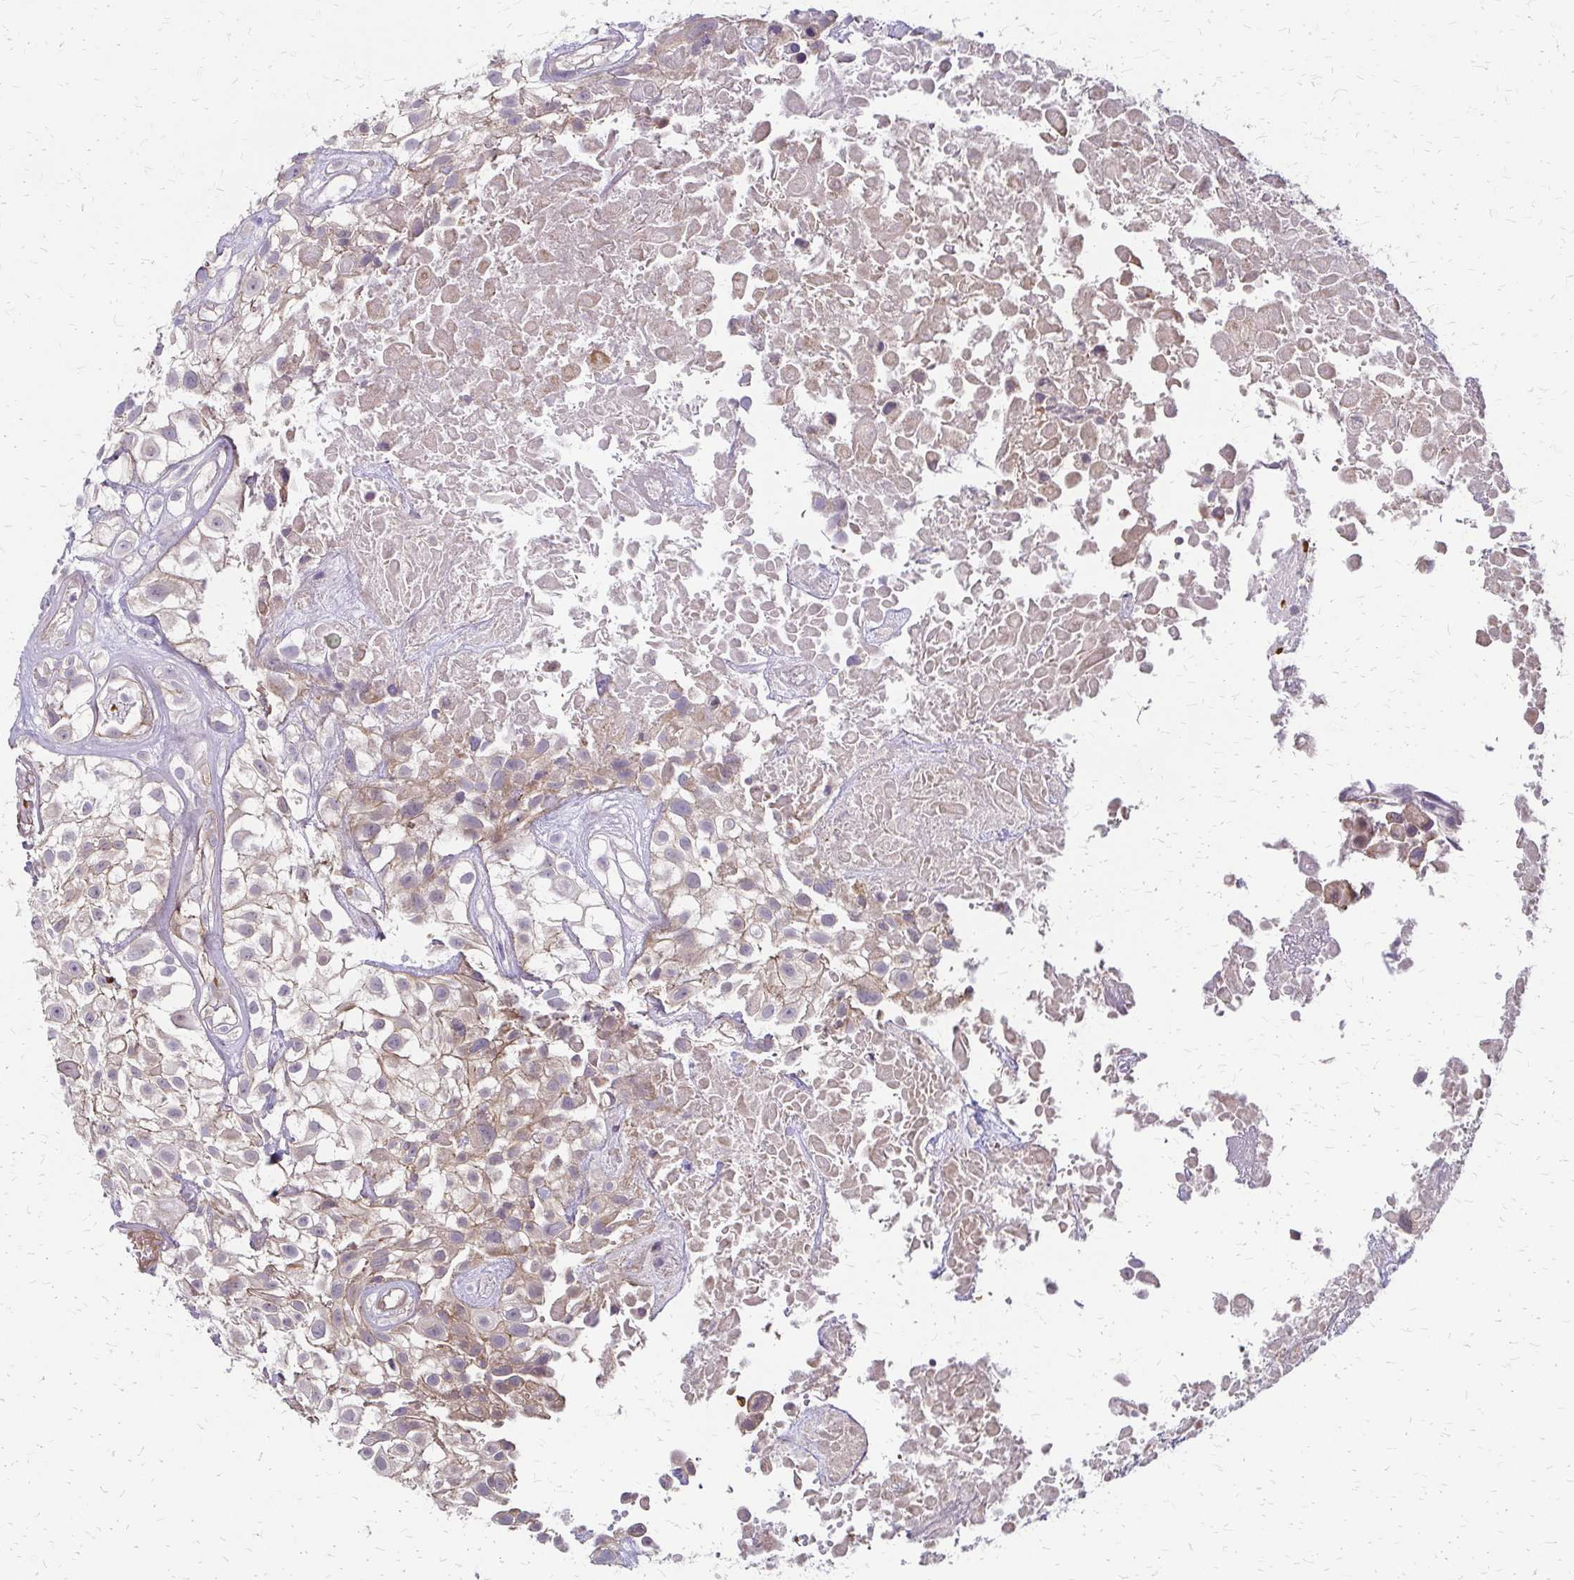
{"staining": {"intensity": "weak", "quantity": "25%-75%", "location": "cytoplasmic/membranous"}, "tissue": "urothelial cancer", "cell_type": "Tumor cells", "image_type": "cancer", "snomed": [{"axis": "morphology", "description": "Urothelial carcinoma, High grade"}, {"axis": "topography", "description": "Urinary bladder"}], "caption": "An immunohistochemistry image of neoplastic tissue is shown. Protein staining in brown labels weak cytoplasmic/membranous positivity in urothelial carcinoma (high-grade) within tumor cells.", "gene": "ZNF383", "patient": {"sex": "male", "age": 56}}